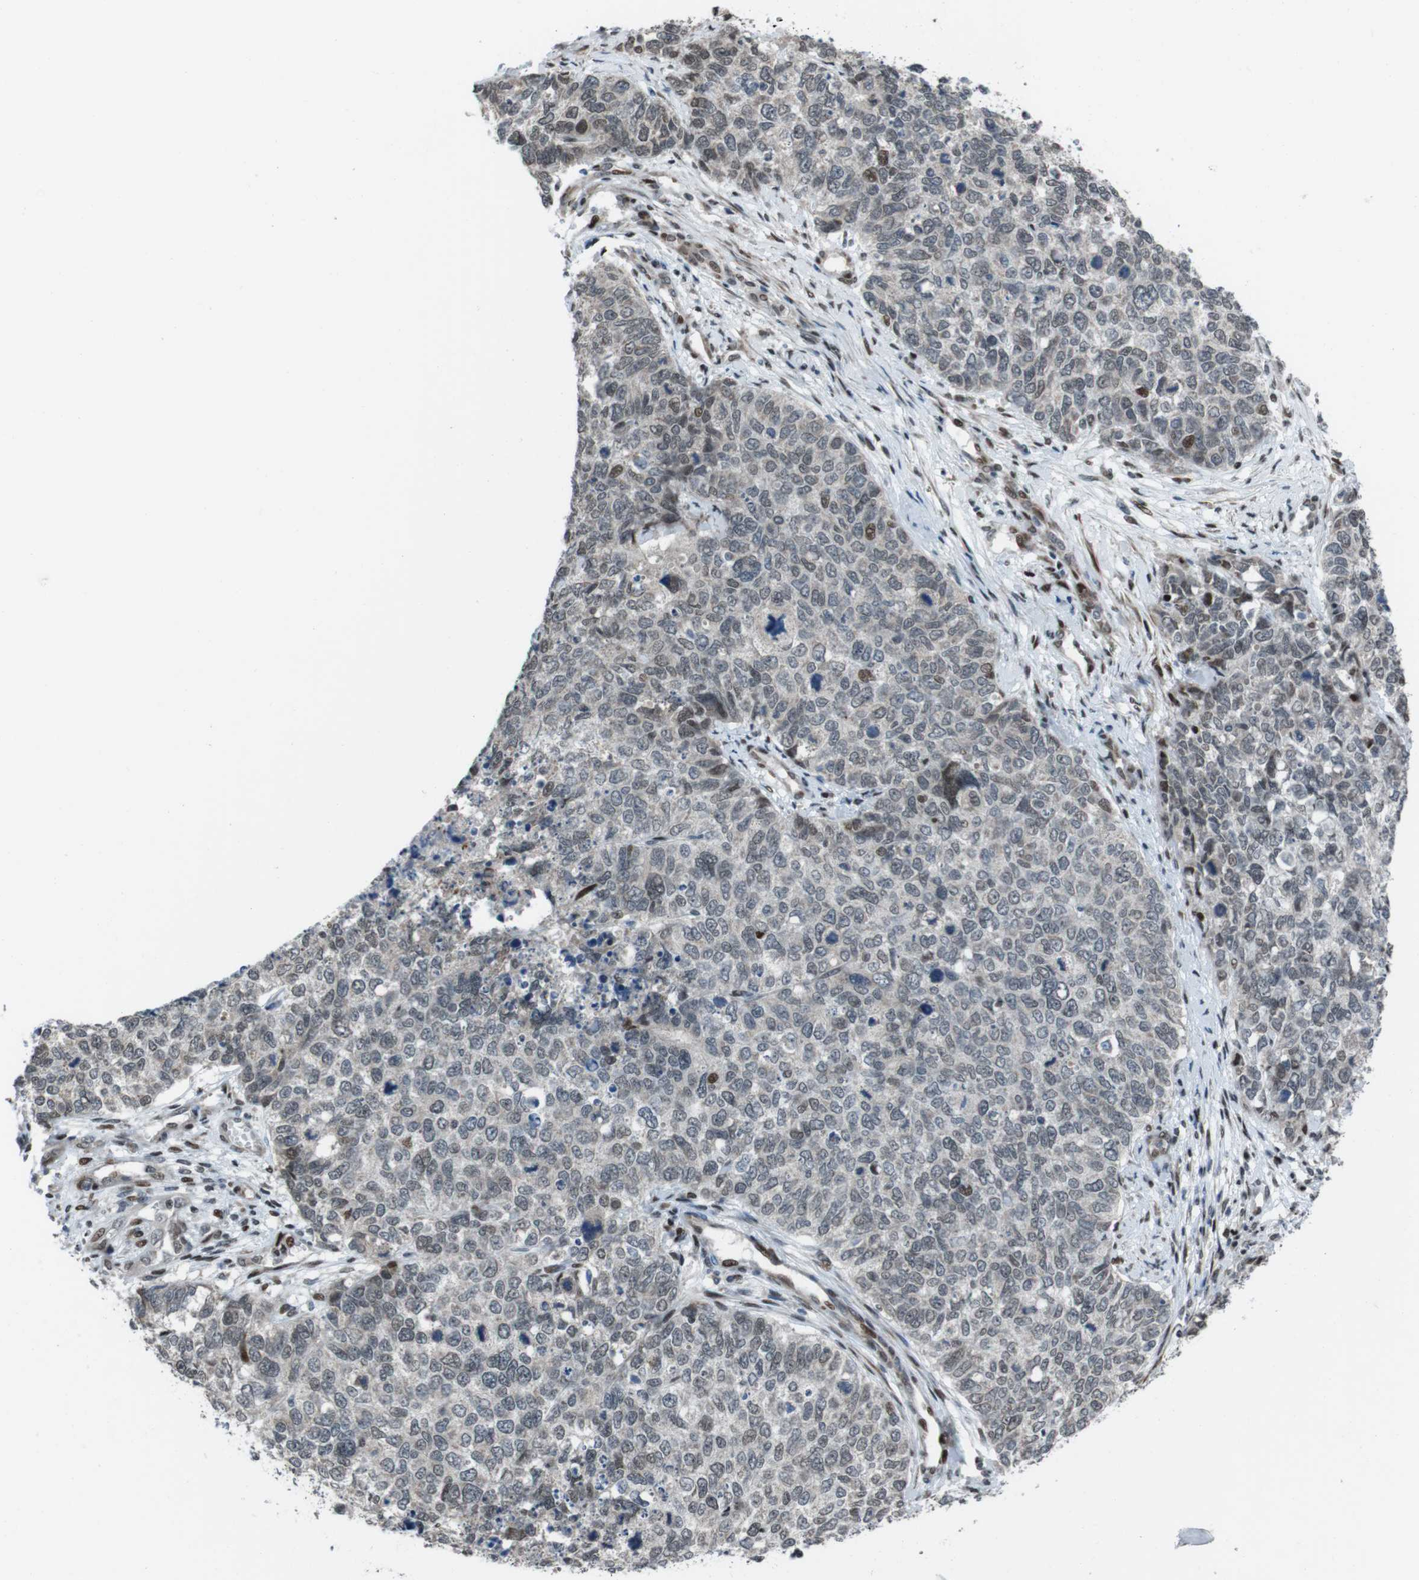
{"staining": {"intensity": "moderate", "quantity": "<25%", "location": "nuclear"}, "tissue": "cervical cancer", "cell_type": "Tumor cells", "image_type": "cancer", "snomed": [{"axis": "morphology", "description": "Squamous cell carcinoma, NOS"}, {"axis": "topography", "description": "Cervix"}], "caption": "Human cervical squamous cell carcinoma stained for a protein (brown) displays moderate nuclear positive expression in approximately <25% of tumor cells.", "gene": "PBRM1", "patient": {"sex": "female", "age": 63}}